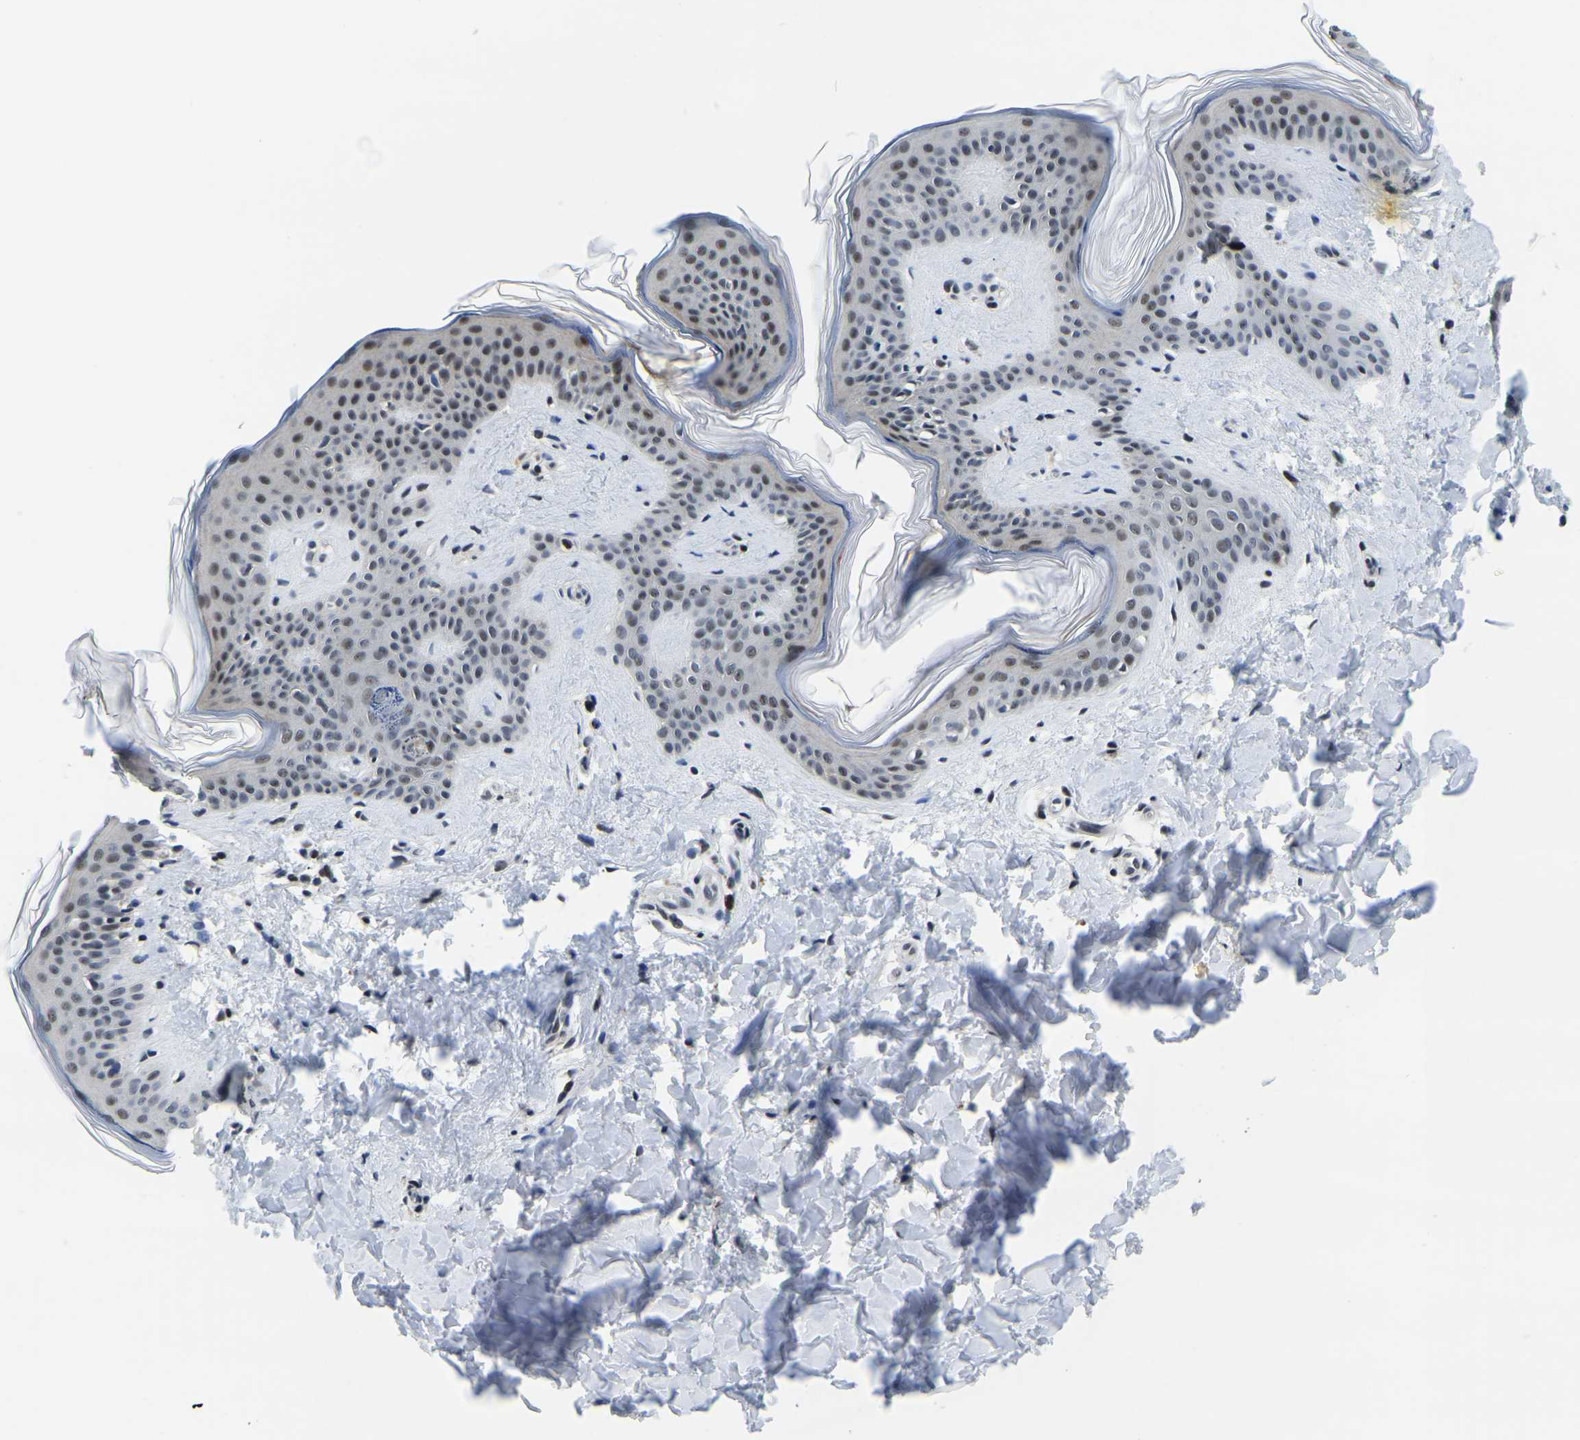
{"staining": {"intensity": "weak", "quantity": "25%-75%", "location": "nuclear"}, "tissue": "skin", "cell_type": "Fibroblasts", "image_type": "normal", "snomed": [{"axis": "morphology", "description": "Normal tissue, NOS"}, {"axis": "topography", "description": "Skin"}], "caption": "Normal skin exhibits weak nuclear staining in about 25%-75% of fibroblasts, visualized by immunohistochemistry.", "gene": "POLDIP3", "patient": {"sex": "female", "age": 17}}